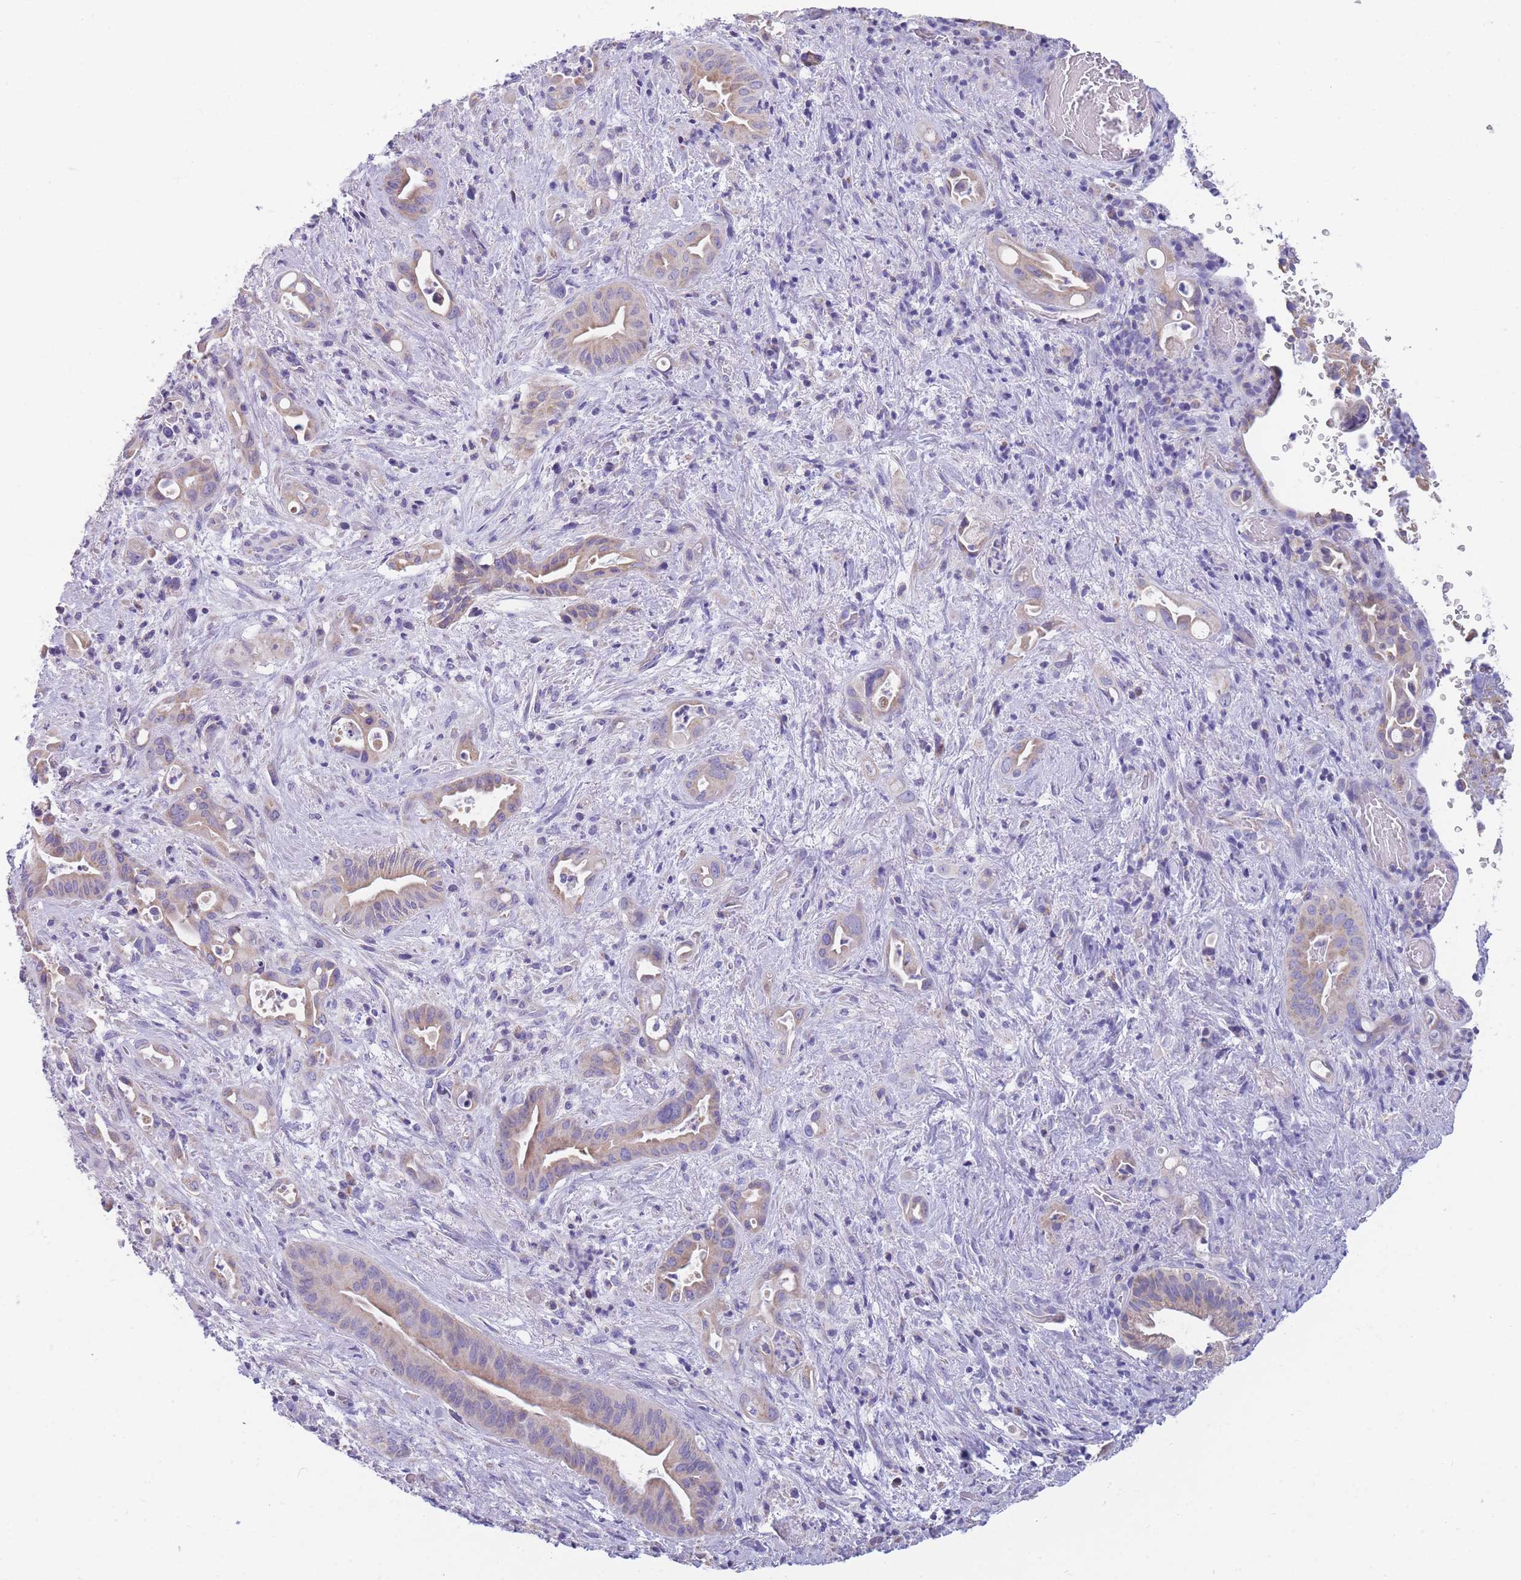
{"staining": {"intensity": "weak", "quantity": "<25%", "location": "cytoplasmic/membranous"}, "tissue": "liver cancer", "cell_type": "Tumor cells", "image_type": "cancer", "snomed": [{"axis": "morphology", "description": "Cholangiocarcinoma"}, {"axis": "topography", "description": "Liver"}], "caption": "IHC micrograph of human cholangiocarcinoma (liver) stained for a protein (brown), which demonstrates no expression in tumor cells. (DAB (3,3'-diaminobenzidine) immunohistochemistry (IHC), high magnification).", "gene": "DHRS11", "patient": {"sex": "female", "age": 68}}